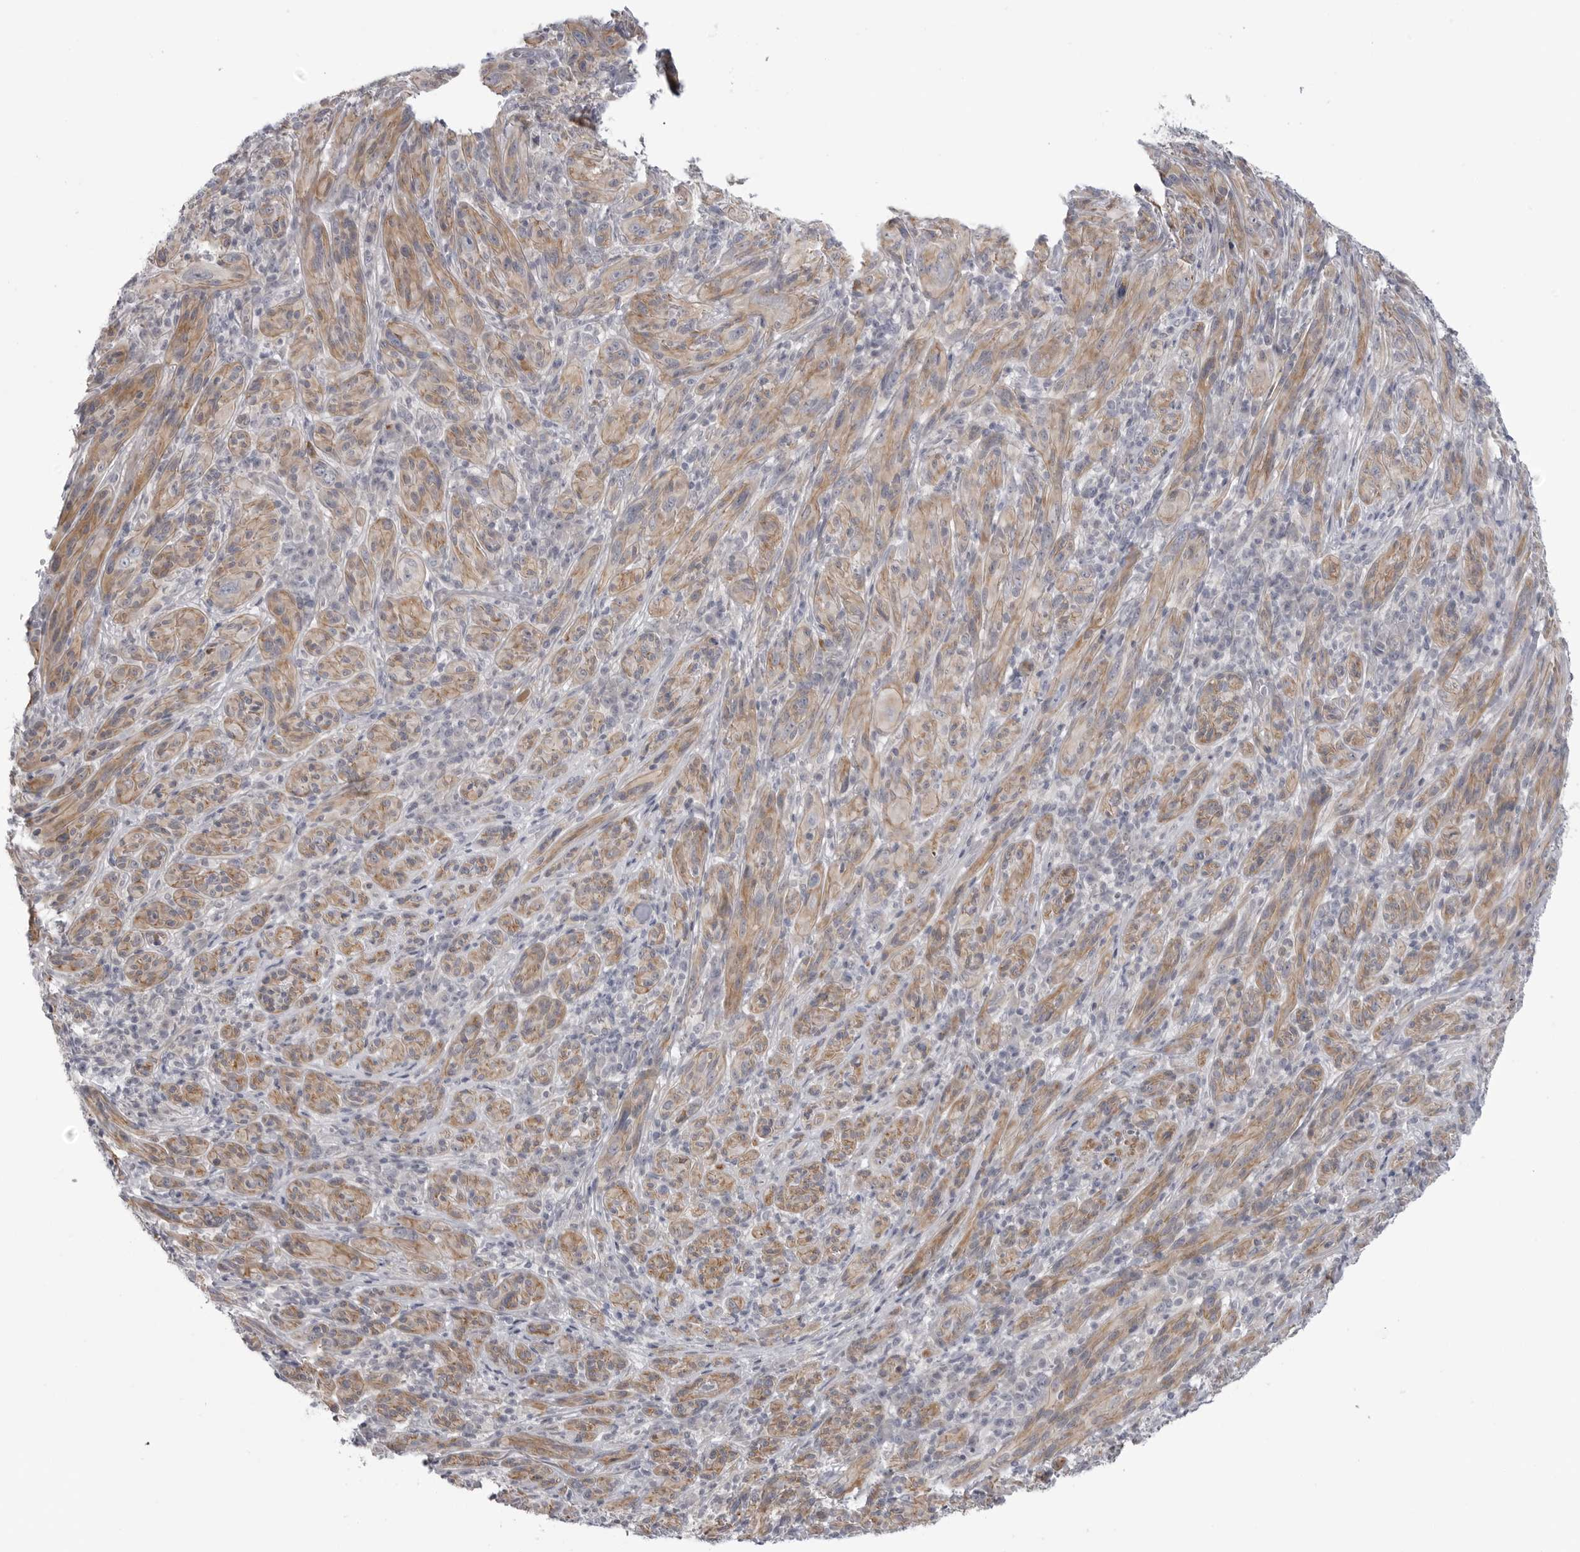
{"staining": {"intensity": "weak", "quantity": ">75%", "location": "cytoplasmic/membranous"}, "tissue": "melanoma", "cell_type": "Tumor cells", "image_type": "cancer", "snomed": [{"axis": "morphology", "description": "Malignant melanoma, NOS"}, {"axis": "topography", "description": "Skin of head"}], "caption": "High-power microscopy captured an IHC photomicrograph of melanoma, revealing weak cytoplasmic/membranous staining in approximately >75% of tumor cells.", "gene": "SCP2", "patient": {"sex": "male", "age": 96}}